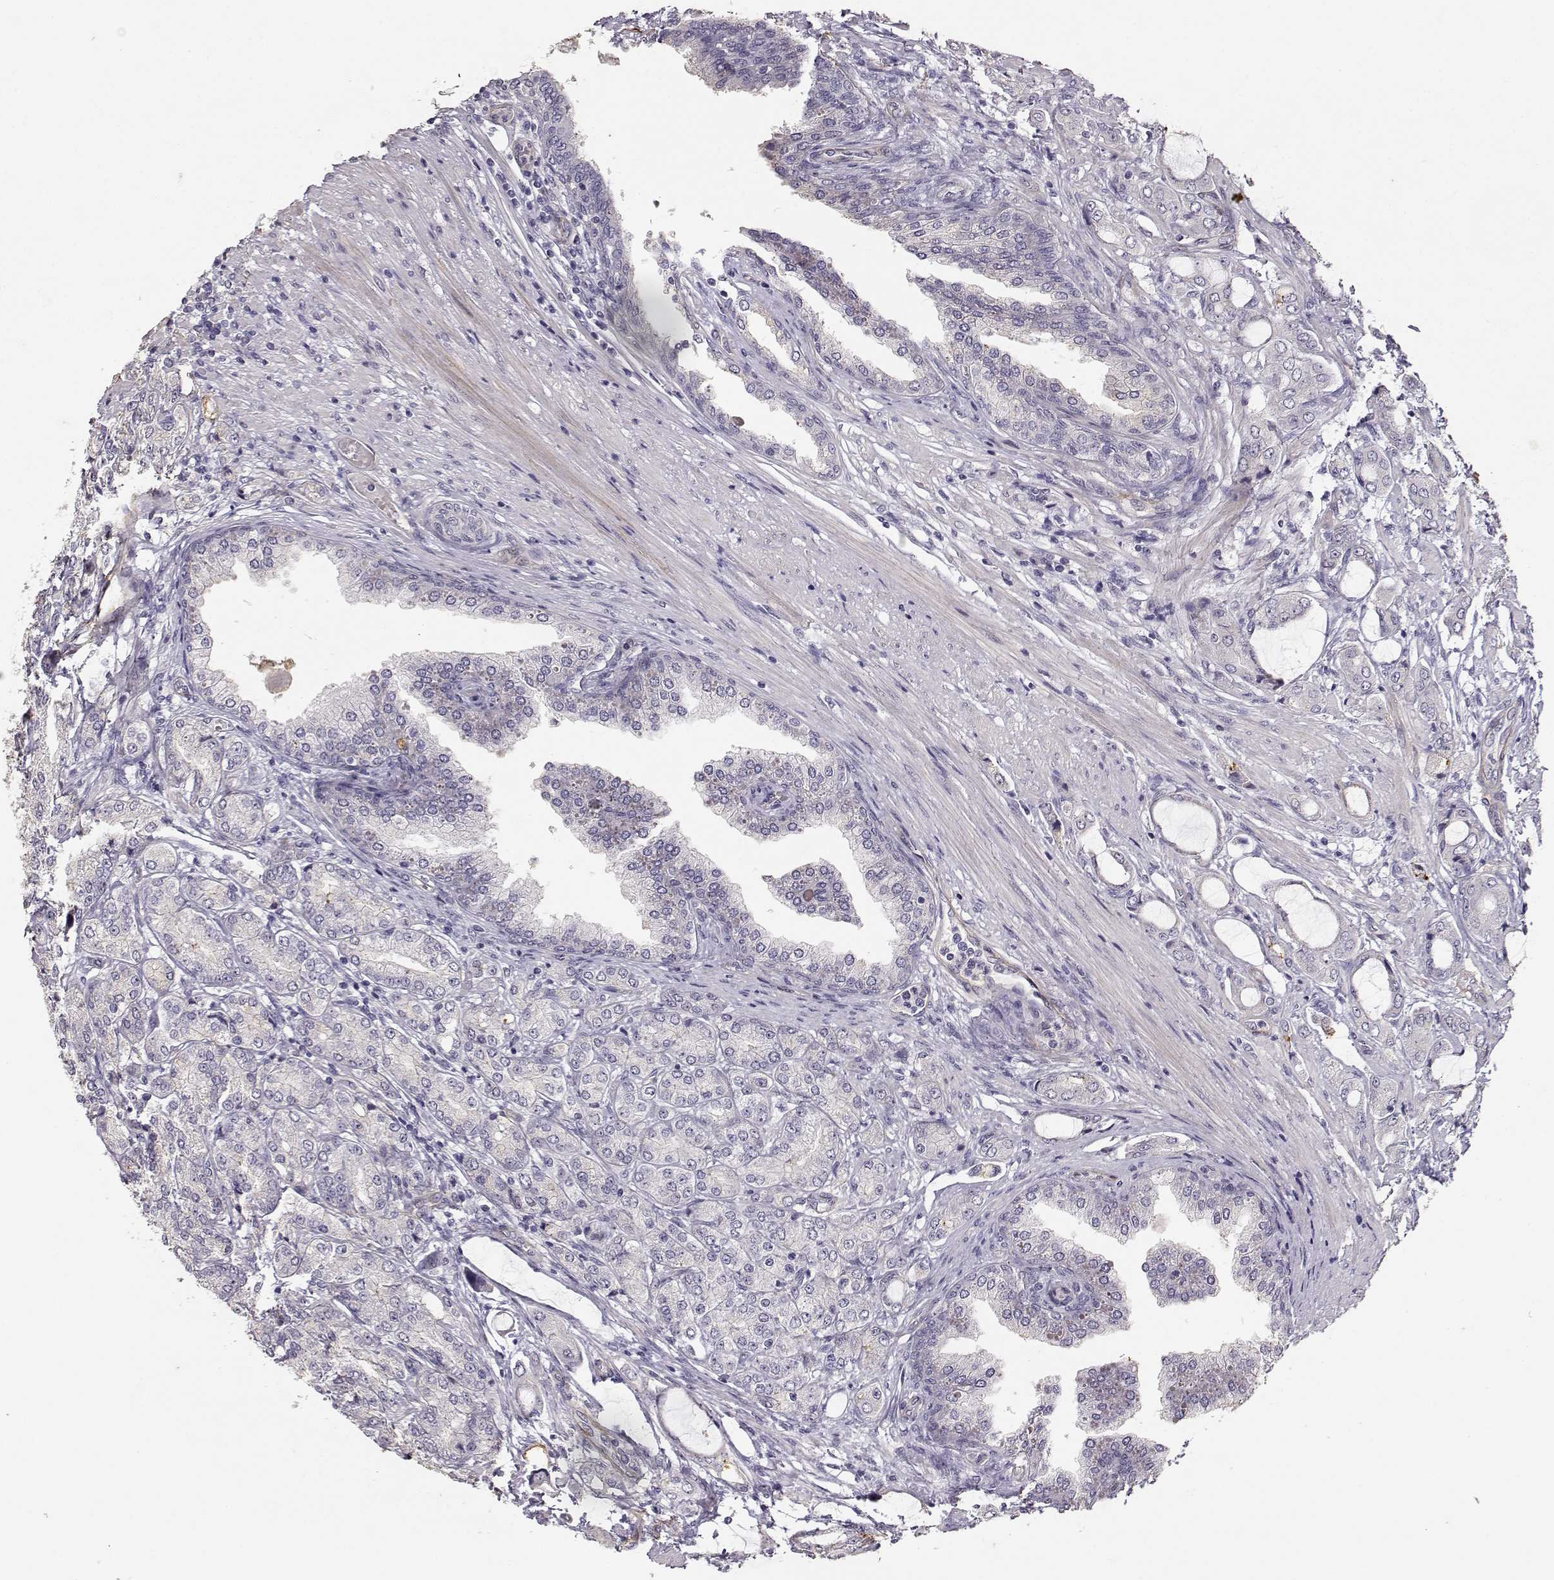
{"staining": {"intensity": "negative", "quantity": "none", "location": "none"}, "tissue": "prostate cancer", "cell_type": "Tumor cells", "image_type": "cancer", "snomed": [{"axis": "morphology", "description": "Adenocarcinoma, NOS"}, {"axis": "topography", "description": "Prostate"}], "caption": "Tumor cells show no significant expression in prostate cancer (adenocarcinoma).", "gene": "LAMA5", "patient": {"sex": "male", "age": 63}}